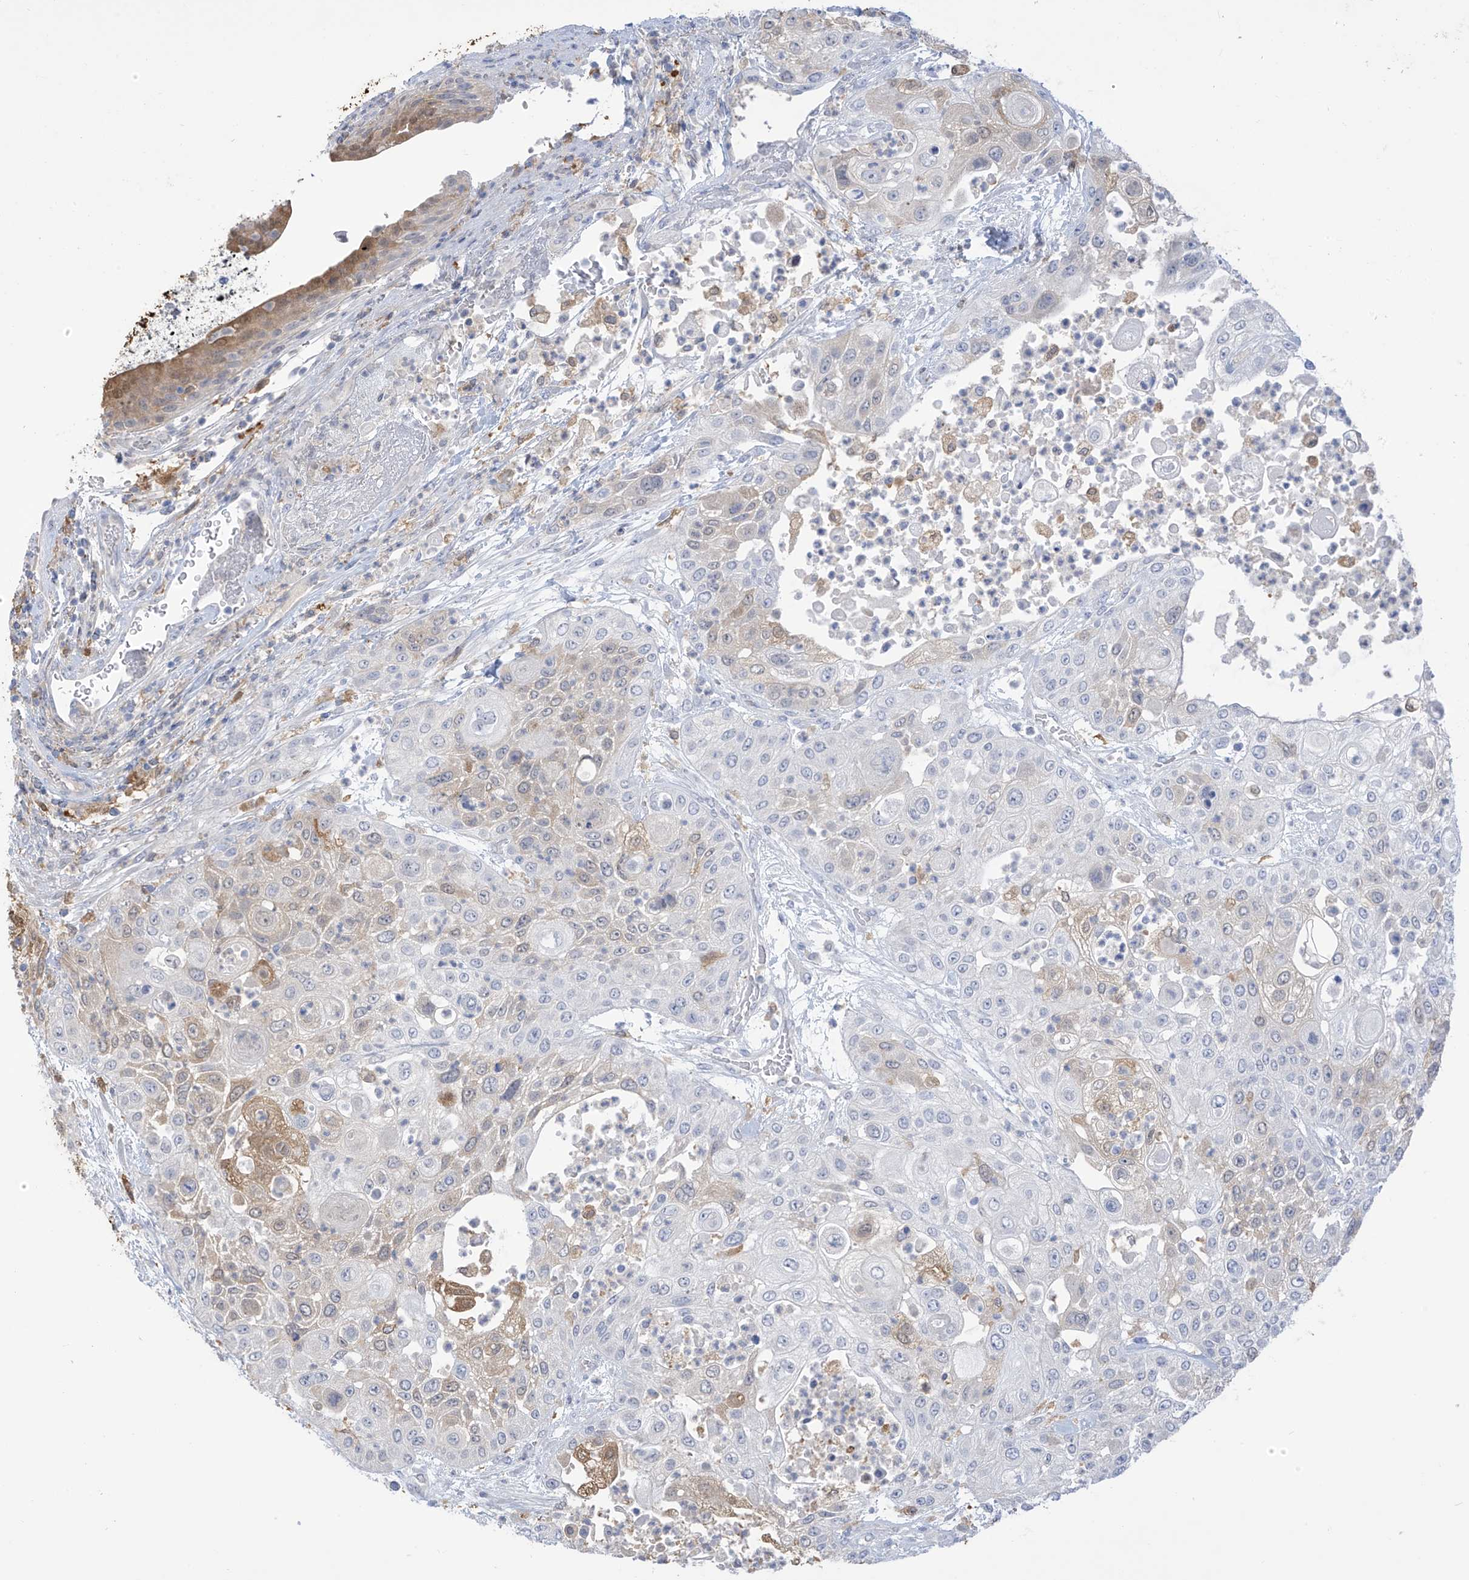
{"staining": {"intensity": "moderate", "quantity": "<25%", "location": "cytoplasmic/membranous"}, "tissue": "urothelial cancer", "cell_type": "Tumor cells", "image_type": "cancer", "snomed": [{"axis": "morphology", "description": "Urothelial carcinoma, High grade"}, {"axis": "topography", "description": "Urinary bladder"}], "caption": "IHC (DAB (3,3'-diaminobenzidine)) staining of human urothelial cancer demonstrates moderate cytoplasmic/membranous protein expression in about <25% of tumor cells.", "gene": "IDH1", "patient": {"sex": "female", "age": 79}}